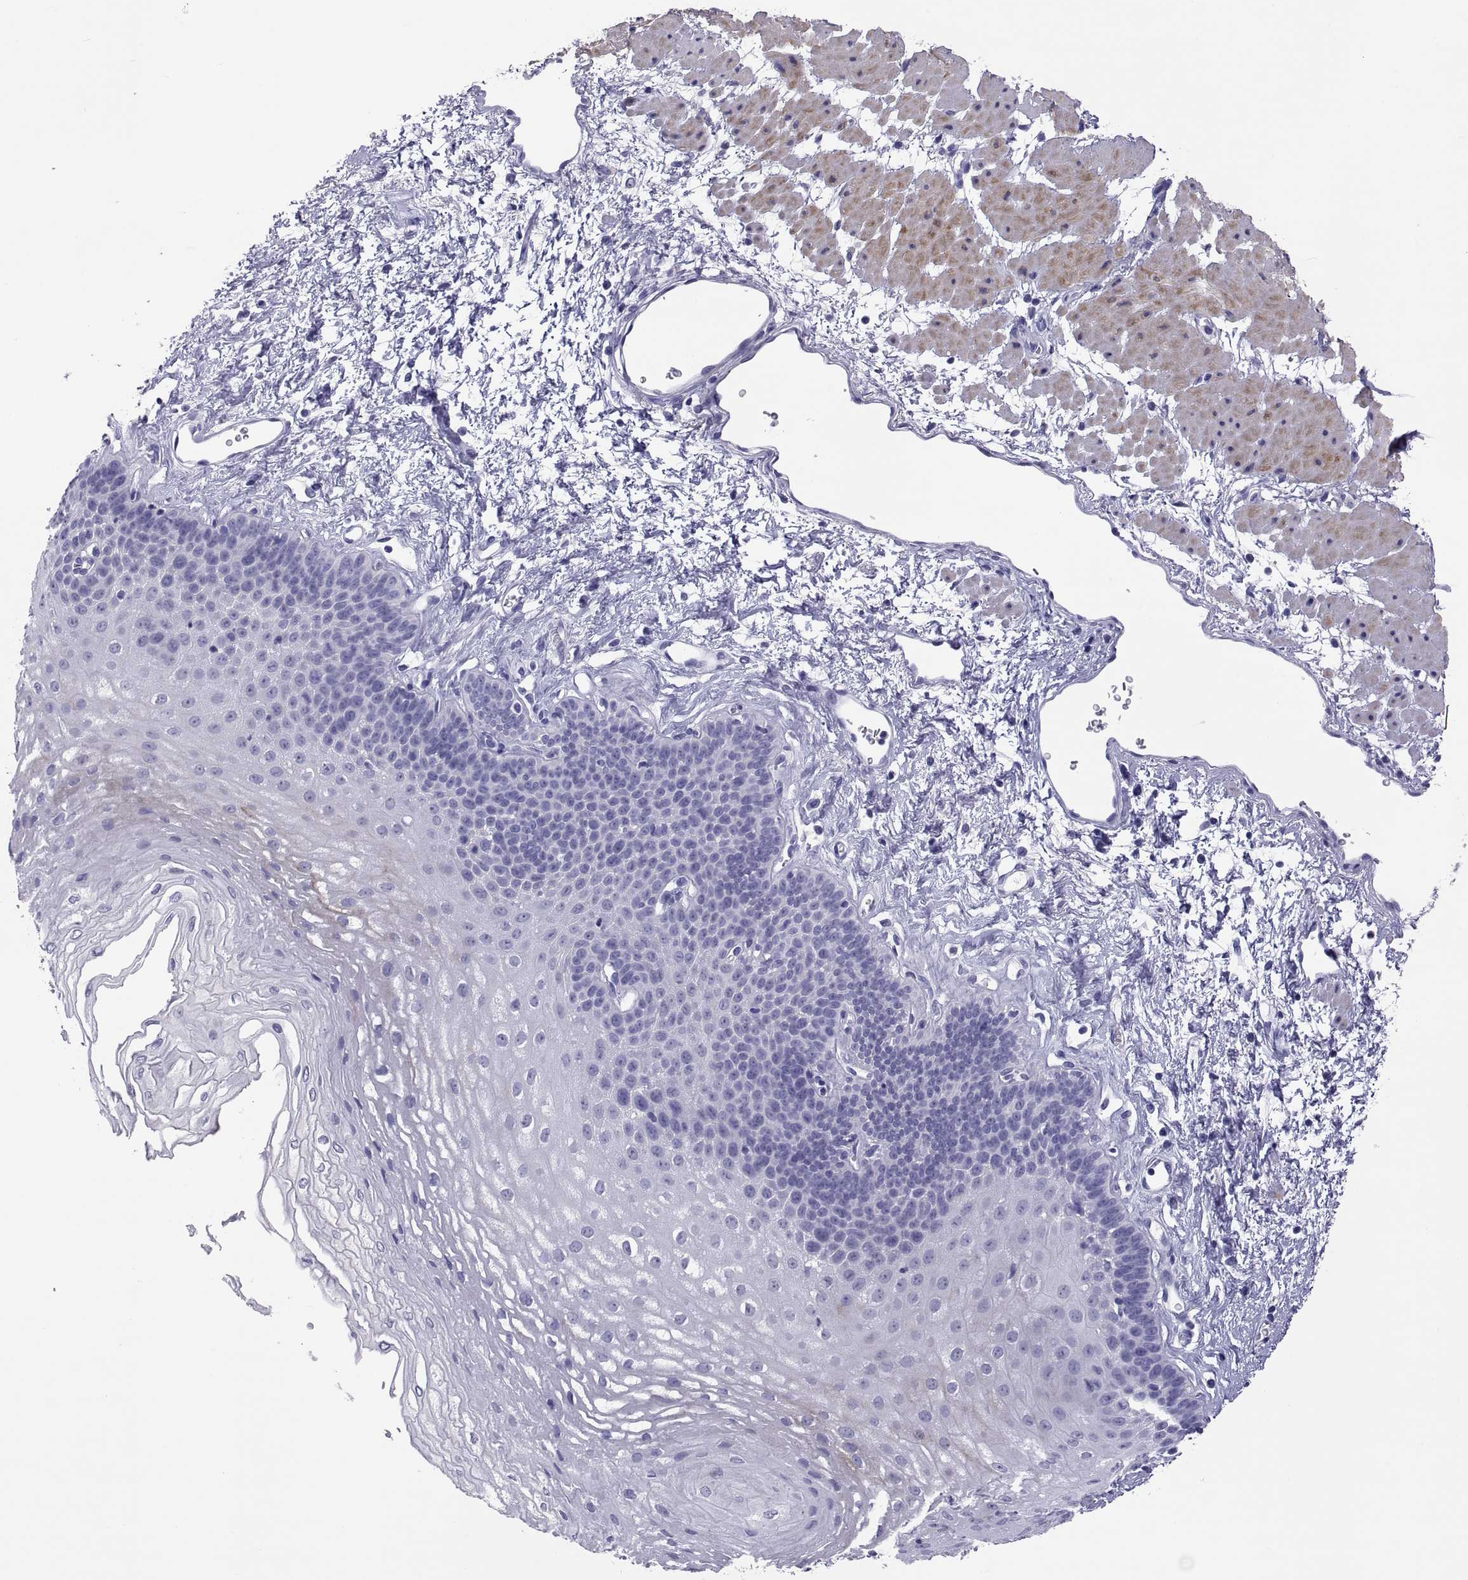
{"staining": {"intensity": "negative", "quantity": "none", "location": "none"}, "tissue": "esophagus", "cell_type": "Squamous epithelial cells", "image_type": "normal", "snomed": [{"axis": "morphology", "description": "Normal tissue, NOS"}, {"axis": "topography", "description": "Esophagus"}], "caption": "Immunohistochemistry micrograph of normal esophagus: human esophagus stained with DAB (3,3'-diaminobenzidine) displays no significant protein staining in squamous epithelial cells.", "gene": "BSPH1", "patient": {"sex": "female", "age": 62}}